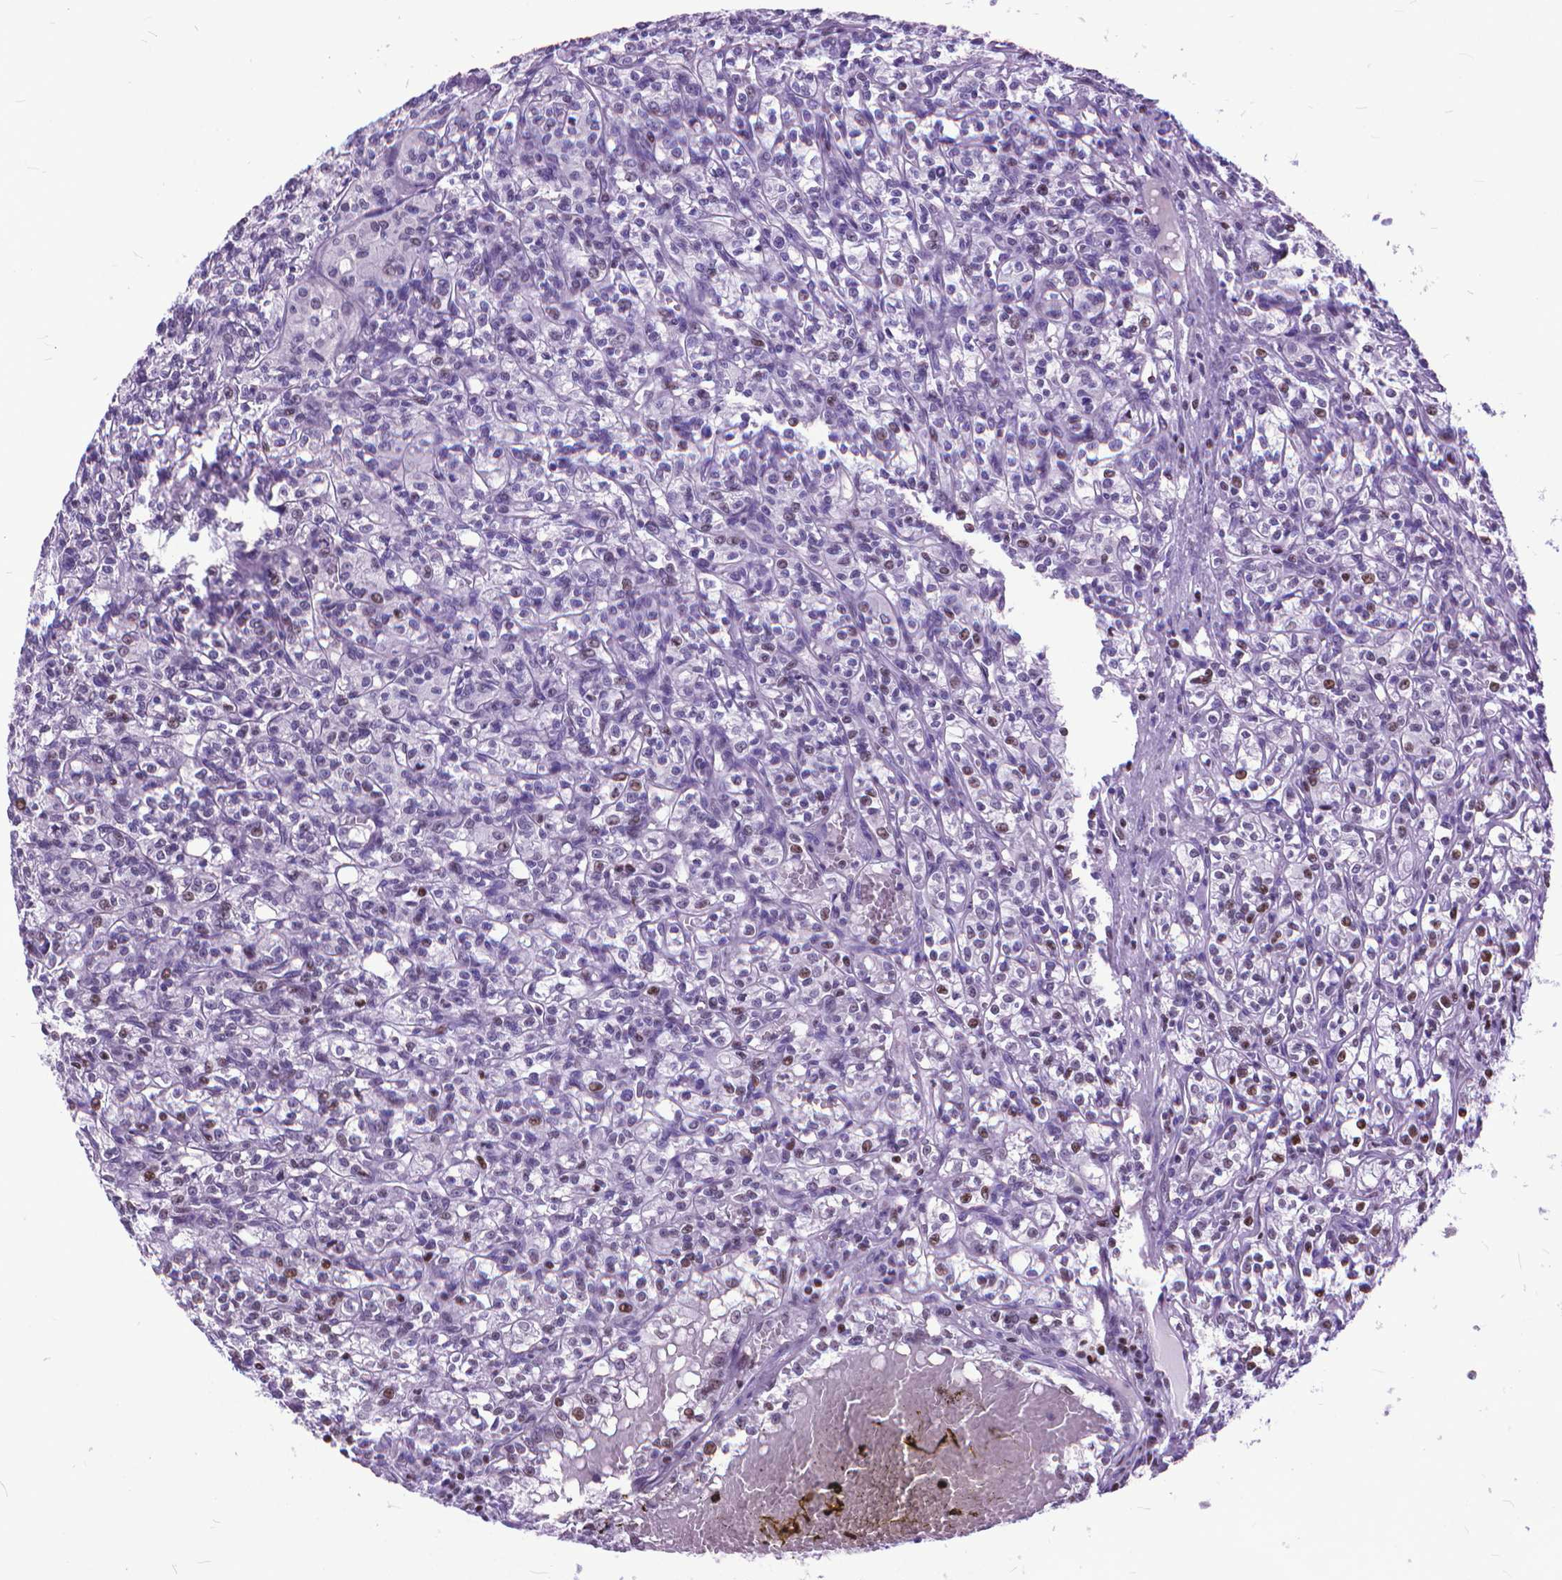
{"staining": {"intensity": "weak", "quantity": "<25%", "location": "nuclear"}, "tissue": "renal cancer", "cell_type": "Tumor cells", "image_type": "cancer", "snomed": [{"axis": "morphology", "description": "Adenocarcinoma, NOS"}, {"axis": "topography", "description": "Kidney"}], "caption": "Immunohistochemistry photomicrograph of neoplastic tissue: adenocarcinoma (renal) stained with DAB shows no significant protein expression in tumor cells. (DAB immunohistochemistry (IHC), high magnification).", "gene": "POLE4", "patient": {"sex": "male", "age": 36}}